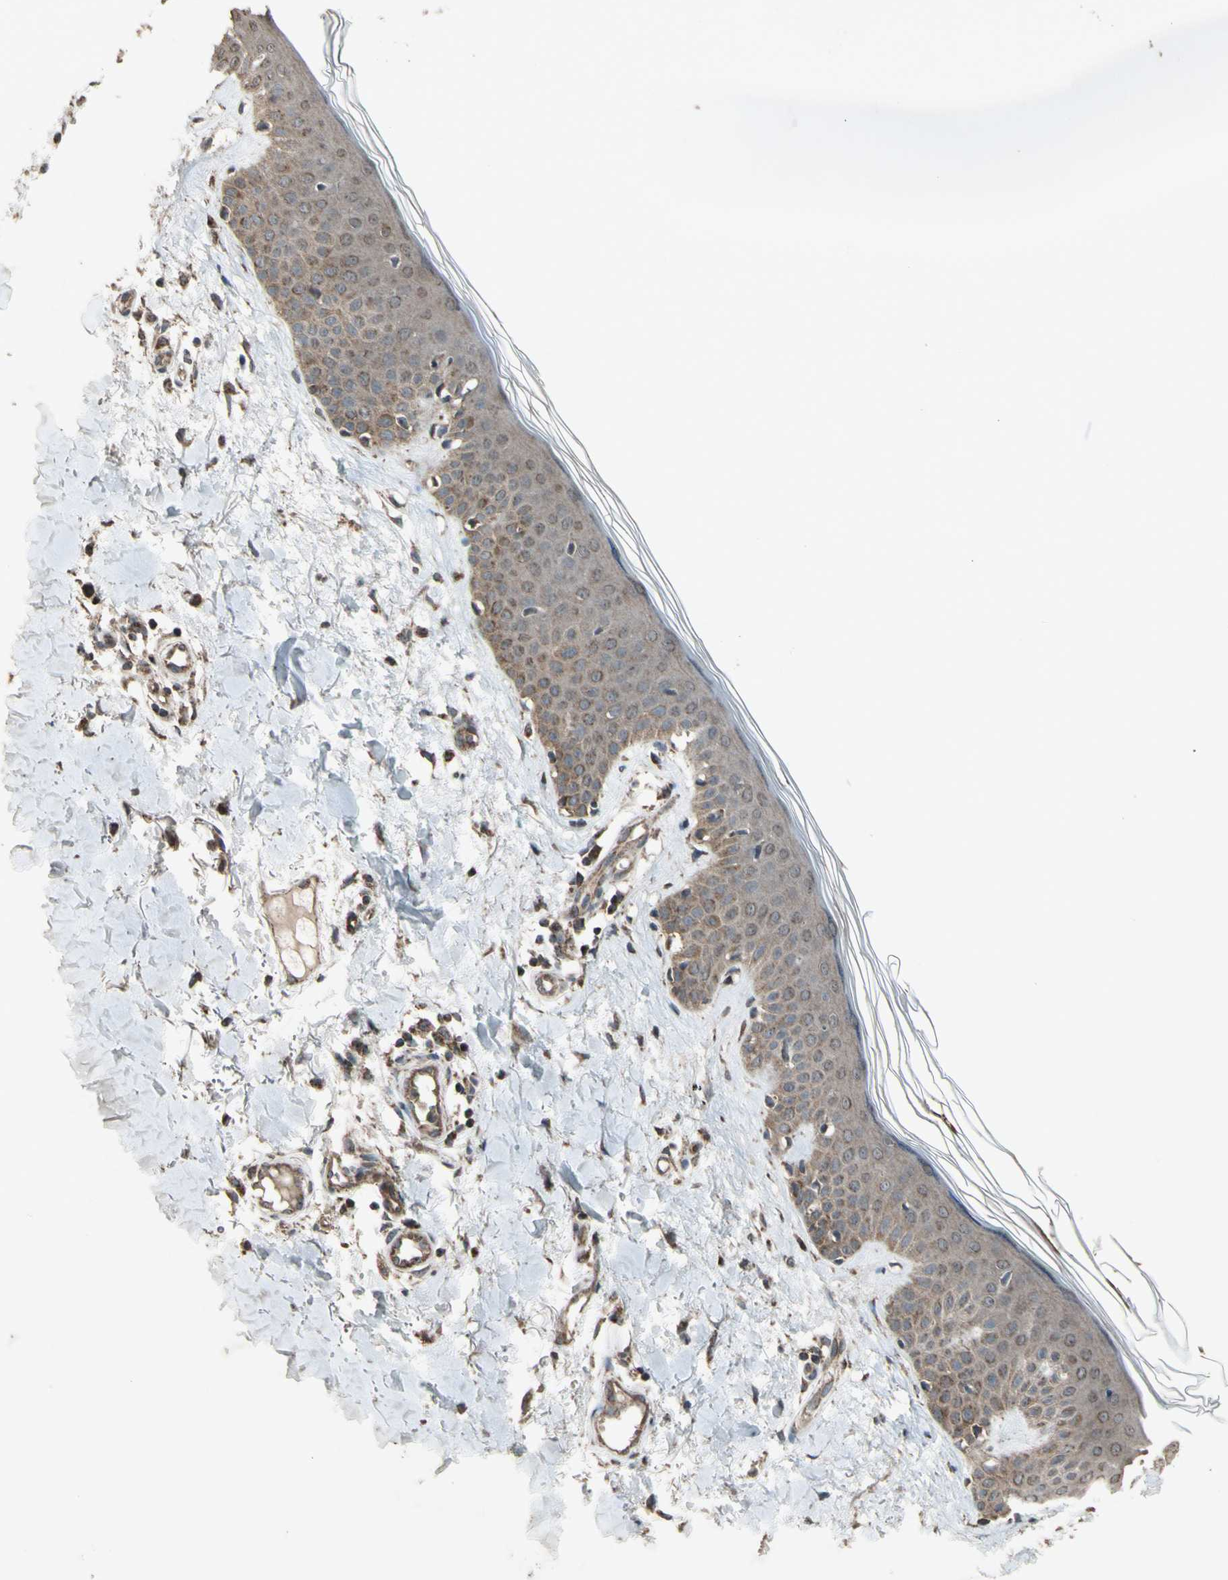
{"staining": {"intensity": "moderate", "quantity": "25%-75%", "location": "cytoplasmic/membranous"}, "tissue": "skin", "cell_type": "Fibroblasts", "image_type": "normal", "snomed": [{"axis": "morphology", "description": "Normal tissue, NOS"}, {"axis": "topography", "description": "Skin"}], "caption": "Immunohistochemistry (IHC) image of benign human skin stained for a protein (brown), which displays medium levels of moderate cytoplasmic/membranous expression in approximately 25%-75% of fibroblasts.", "gene": "ACOT8", "patient": {"sex": "male", "age": 67}}